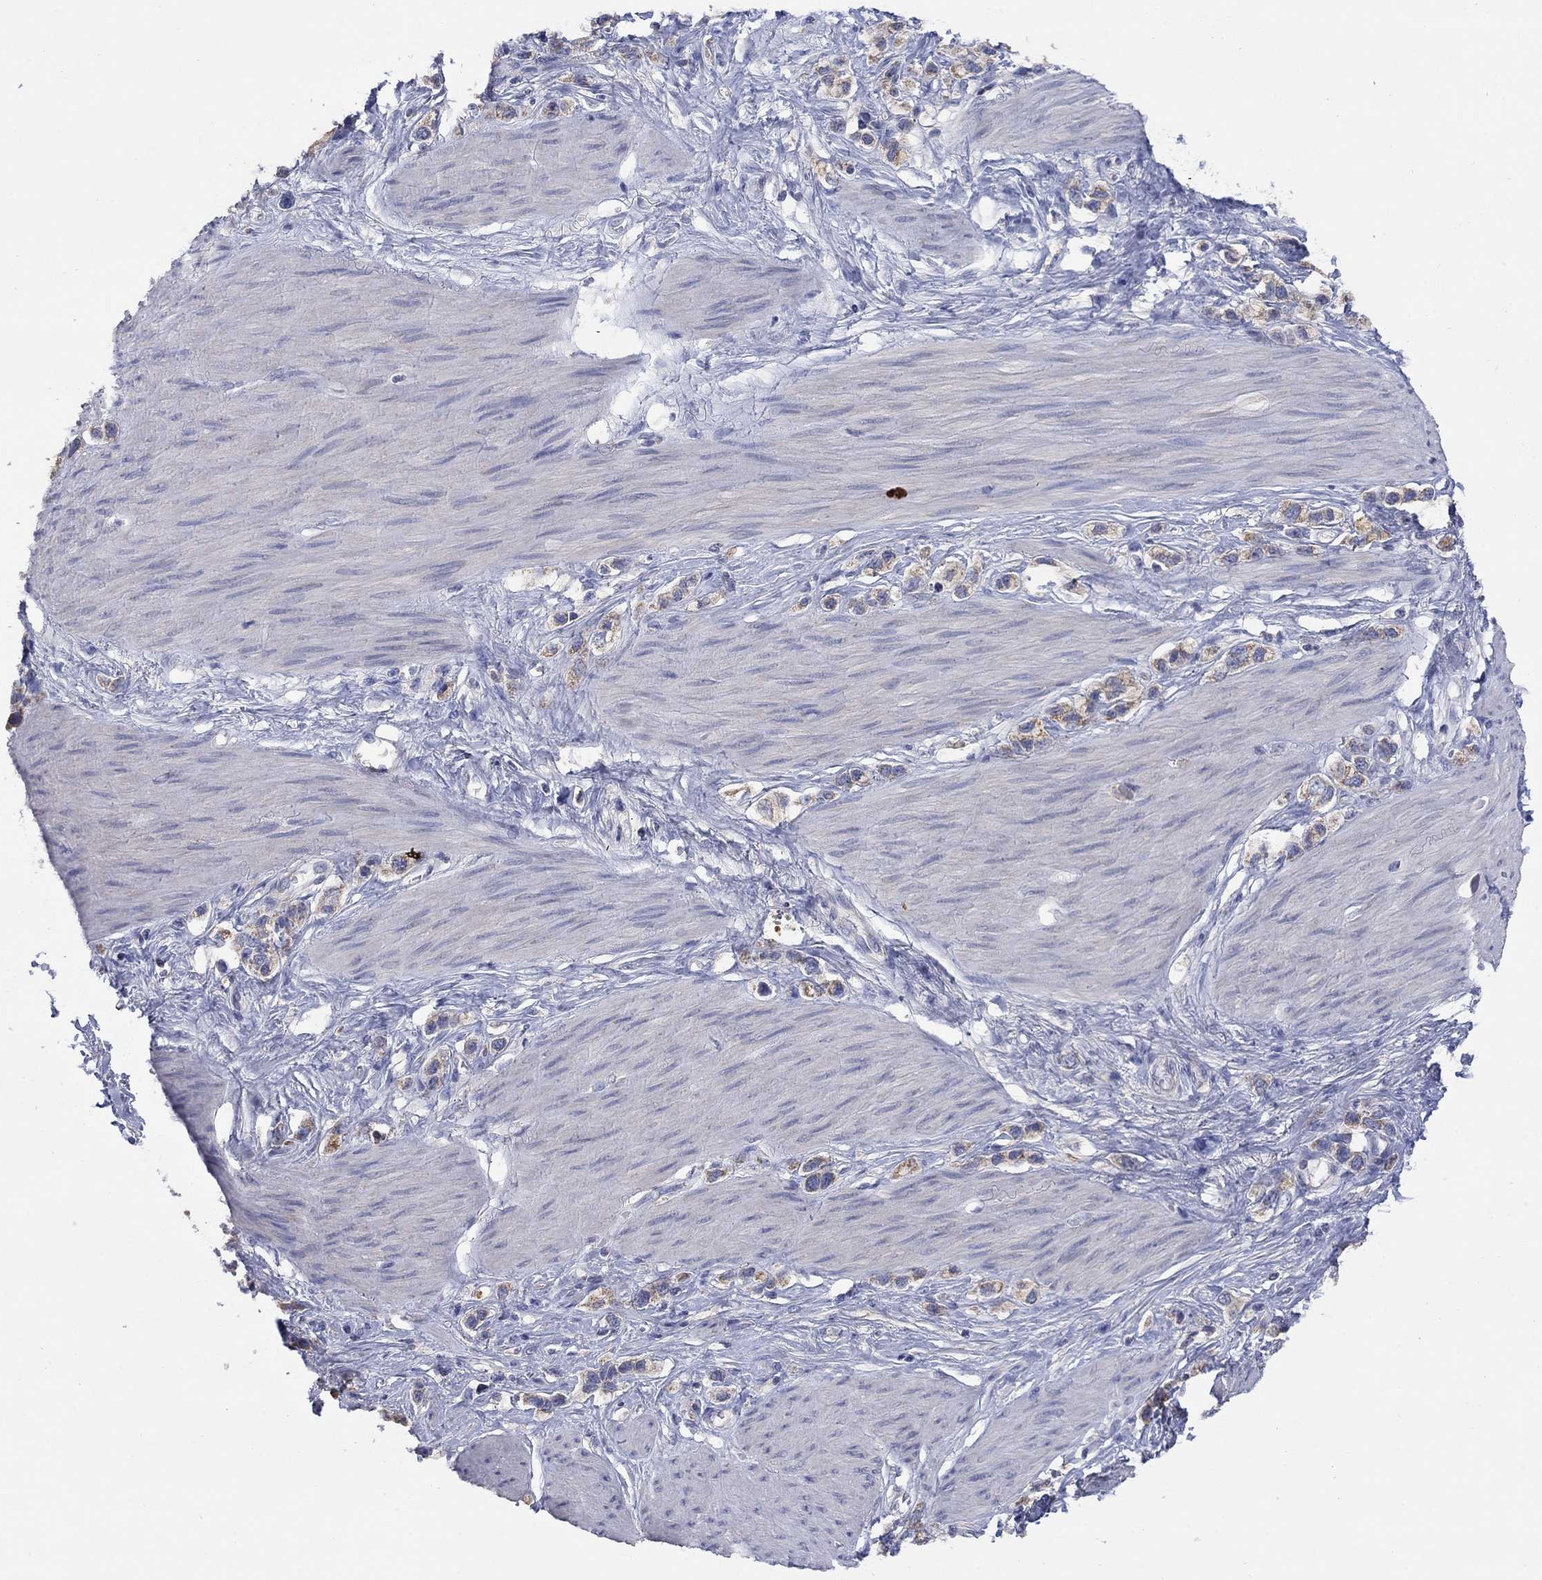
{"staining": {"intensity": "moderate", "quantity": ">75%", "location": "cytoplasmic/membranous"}, "tissue": "stomach cancer", "cell_type": "Tumor cells", "image_type": "cancer", "snomed": [{"axis": "morphology", "description": "Normal tissue, NOS"}, {"axis": "morphology", "description": "Adenocarcinoma, NOS"}, {"axis": "morphology", "description": "Adenocarcinoma, High grade"}, {"axis": "topography", "description": "Stomach, upper"}, {"axis": "topography", "description": "Stomach"}], "caption": "Stomach cancer was stained to show a protein in brown. There is medium levels of moderate cytoplasmic/membranous staining in about >75% of tumor cells.", "gene": "CLVS1", "patient": {"sex": "female", "age": 65}}